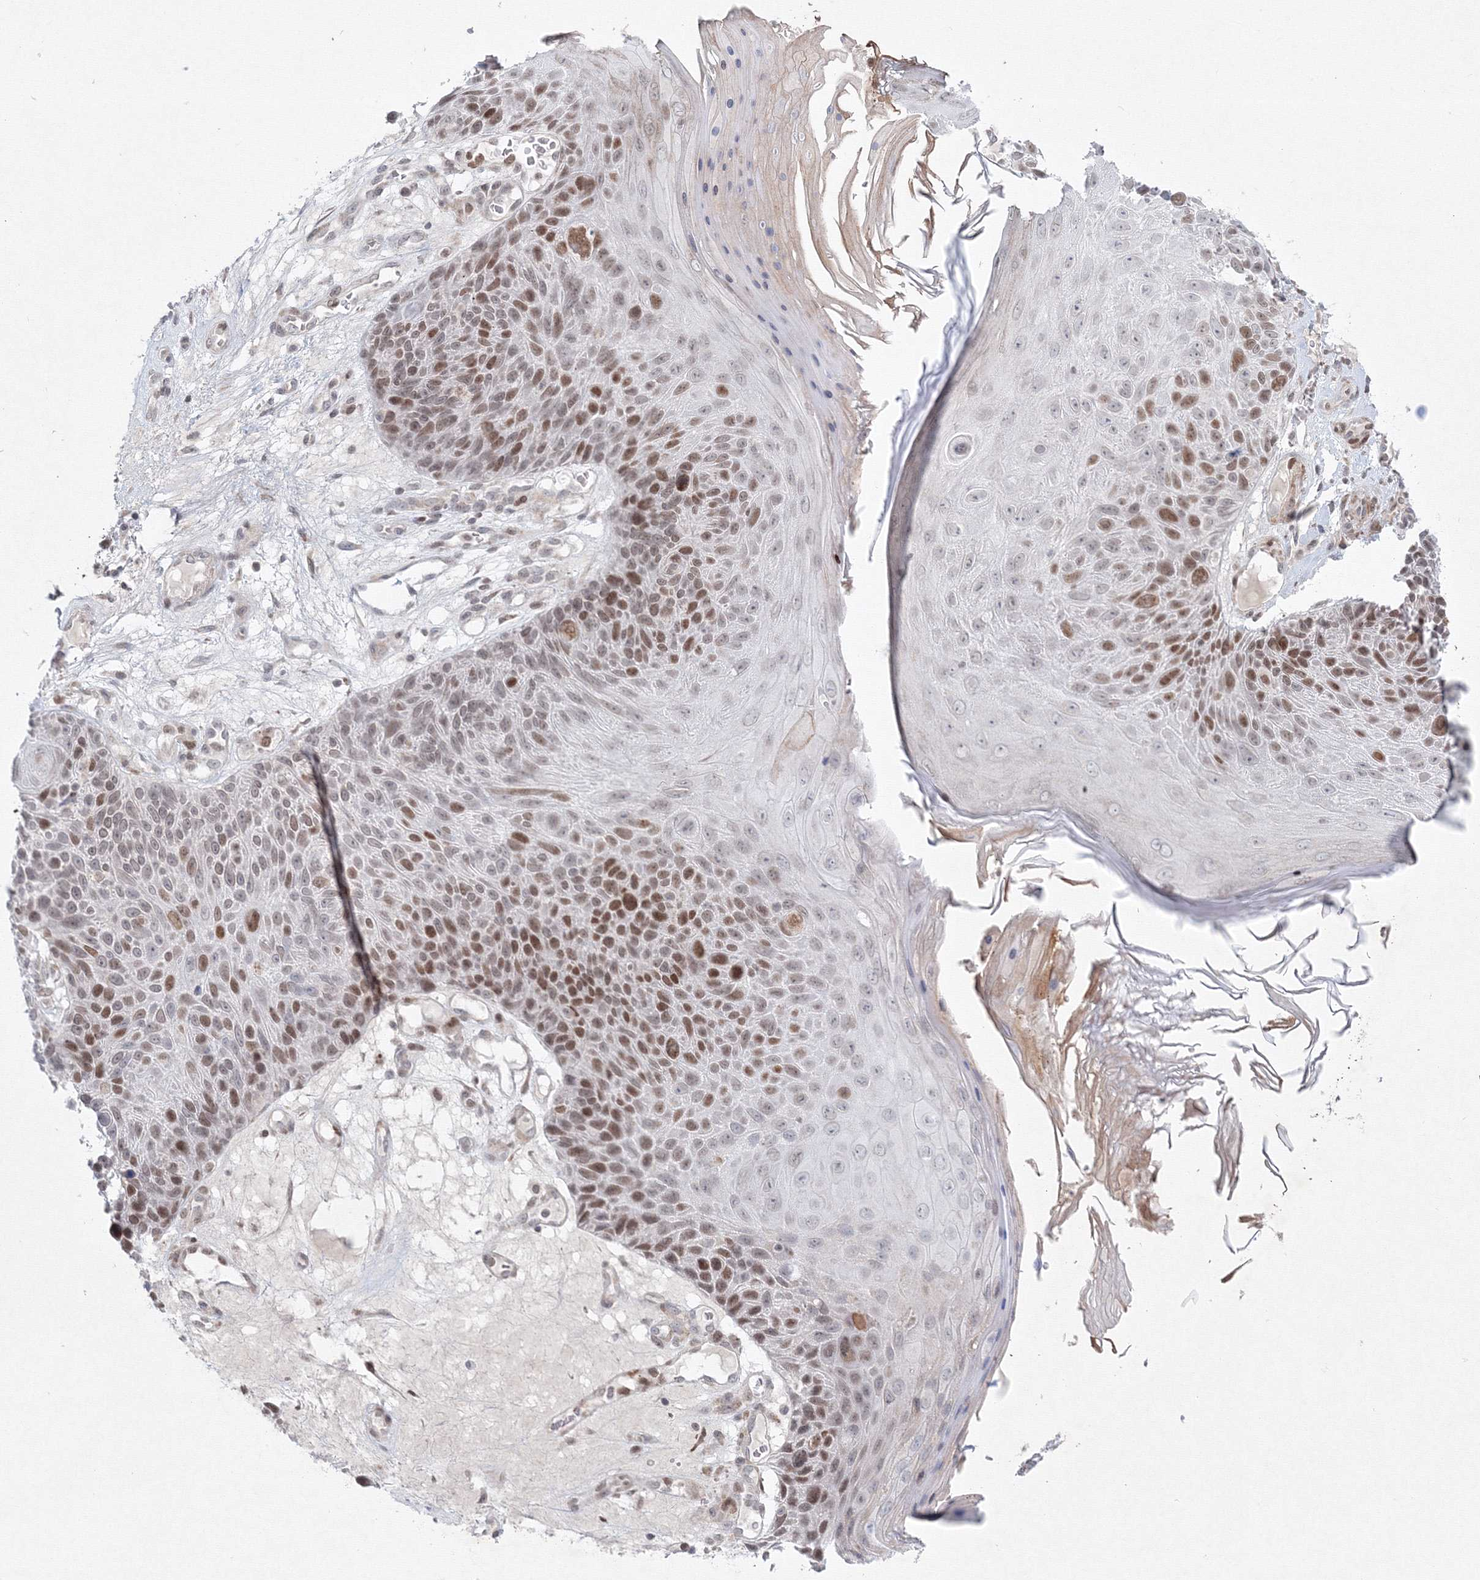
{"staining": {"intensity": "moderate", "quantity": ">75%", "location": "nuclear"}, "tissue": "skin cancer", "cell_type": "Tumor cells", "image_type": "cancer", "snomed": [{"axis": "morphology", "description": "Squamous cell carcinoma, NOS"}, {"axis": "topography", "description": "Skin"}], "caption": "Skin cancer was stained to show a protein in brown. There is medium levels of moderate nuclear positivity in about >75% of tumor cells.", "gene": "KIF4A", "patient": {"sex": "female", "age": 88}}